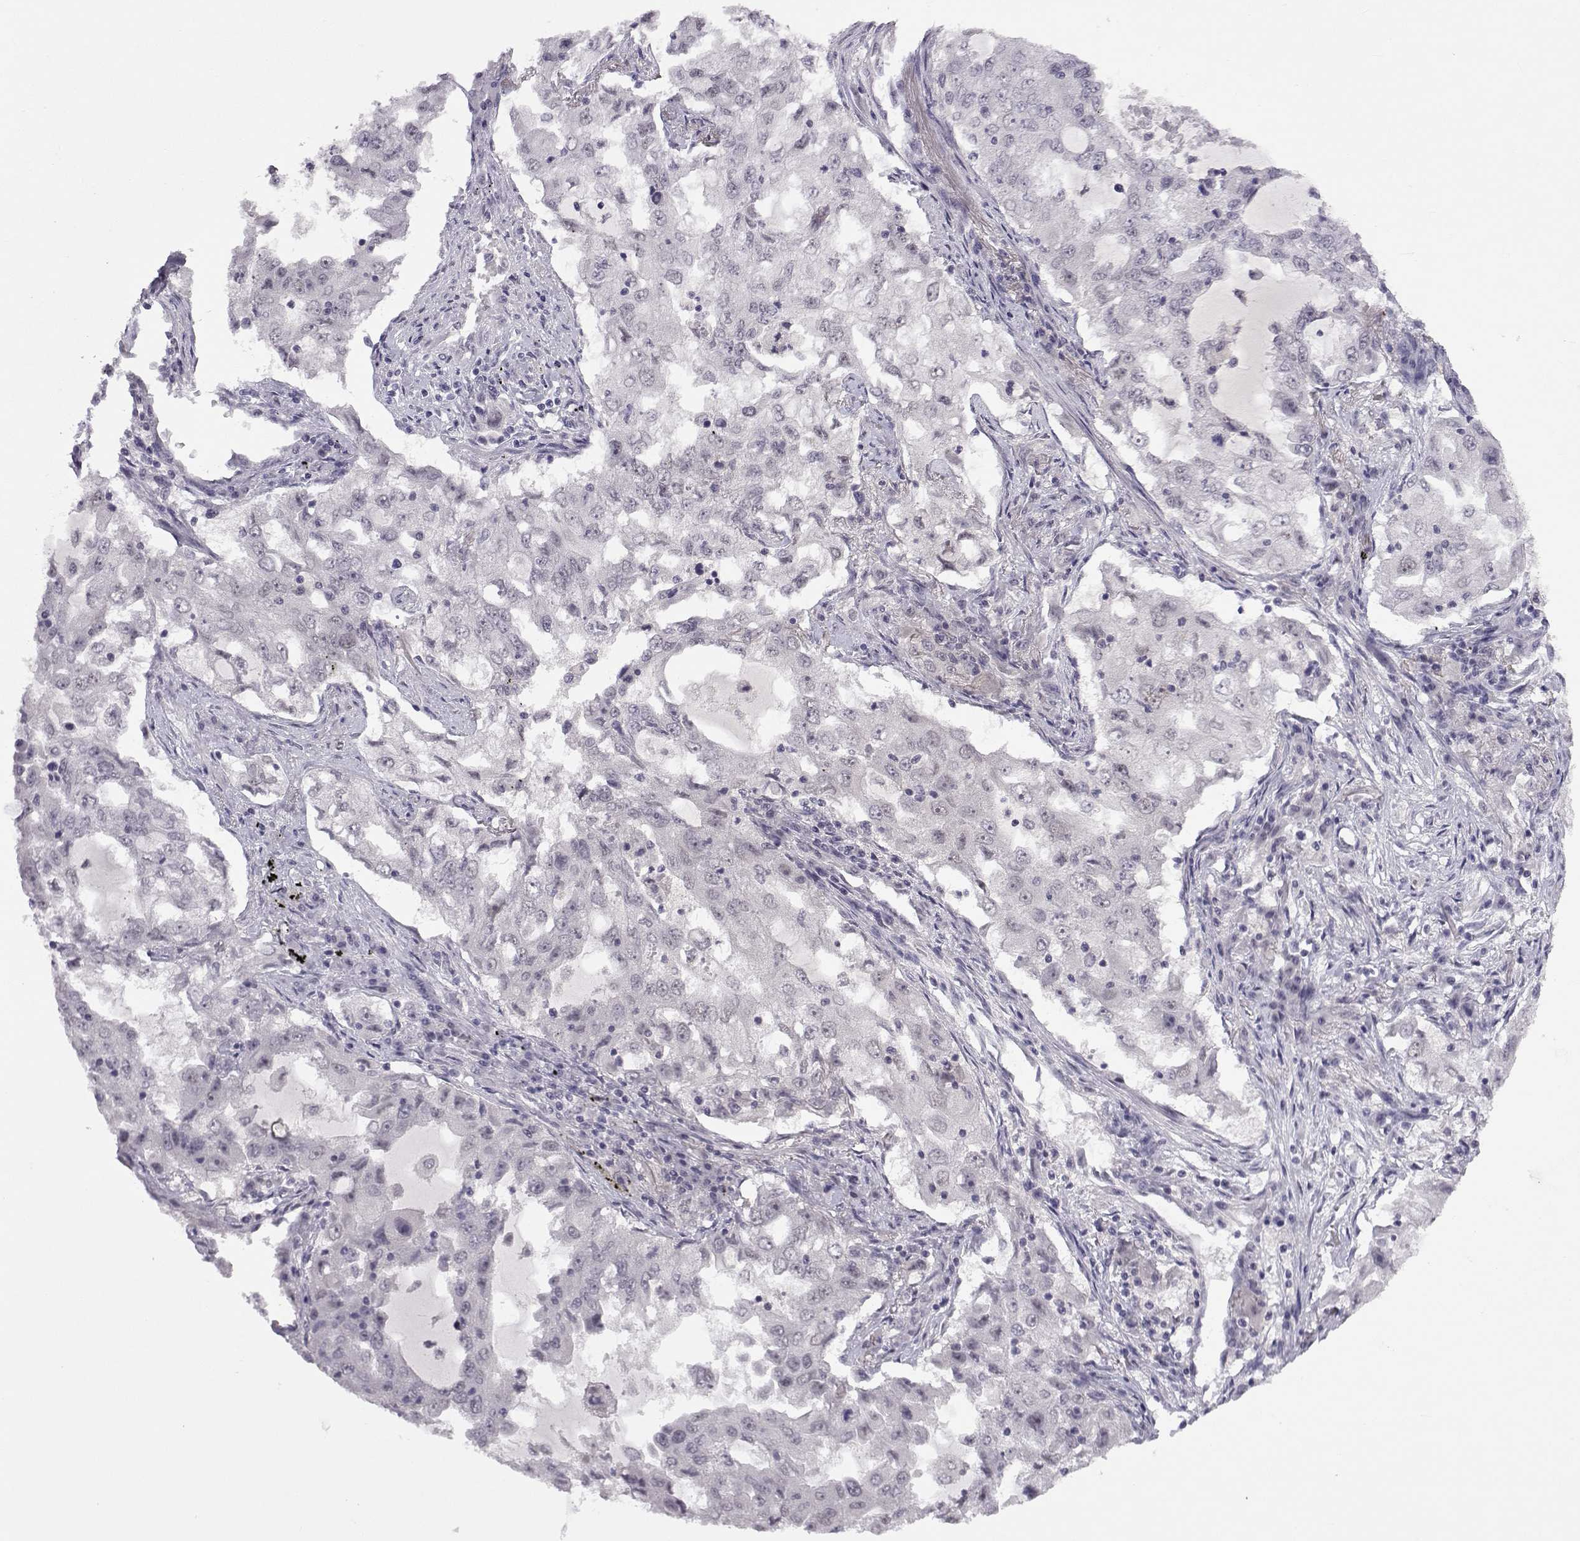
{"staining": {"intensity": "negative", "quantity": "none", "location": "none"}, "tissue": "lung cancer", "cell_type": "Tumor cells", "image_type": "cancer", "snomed": [{"axis": "morphology", "description": "Adenocarcinoma, NOS"}, {"axis": "topography", "description": "Lung"}], "caption": "High magnification brightfield microscopy of lung adenocarcinoma stained with DAB (3,3'-diaminobenzidine) (brown) and counterstained with hematoxylin (blue): tumor cells show no significant positivity.", "gene": "MED26", "patient": {"sex": "female", "age": 61}}